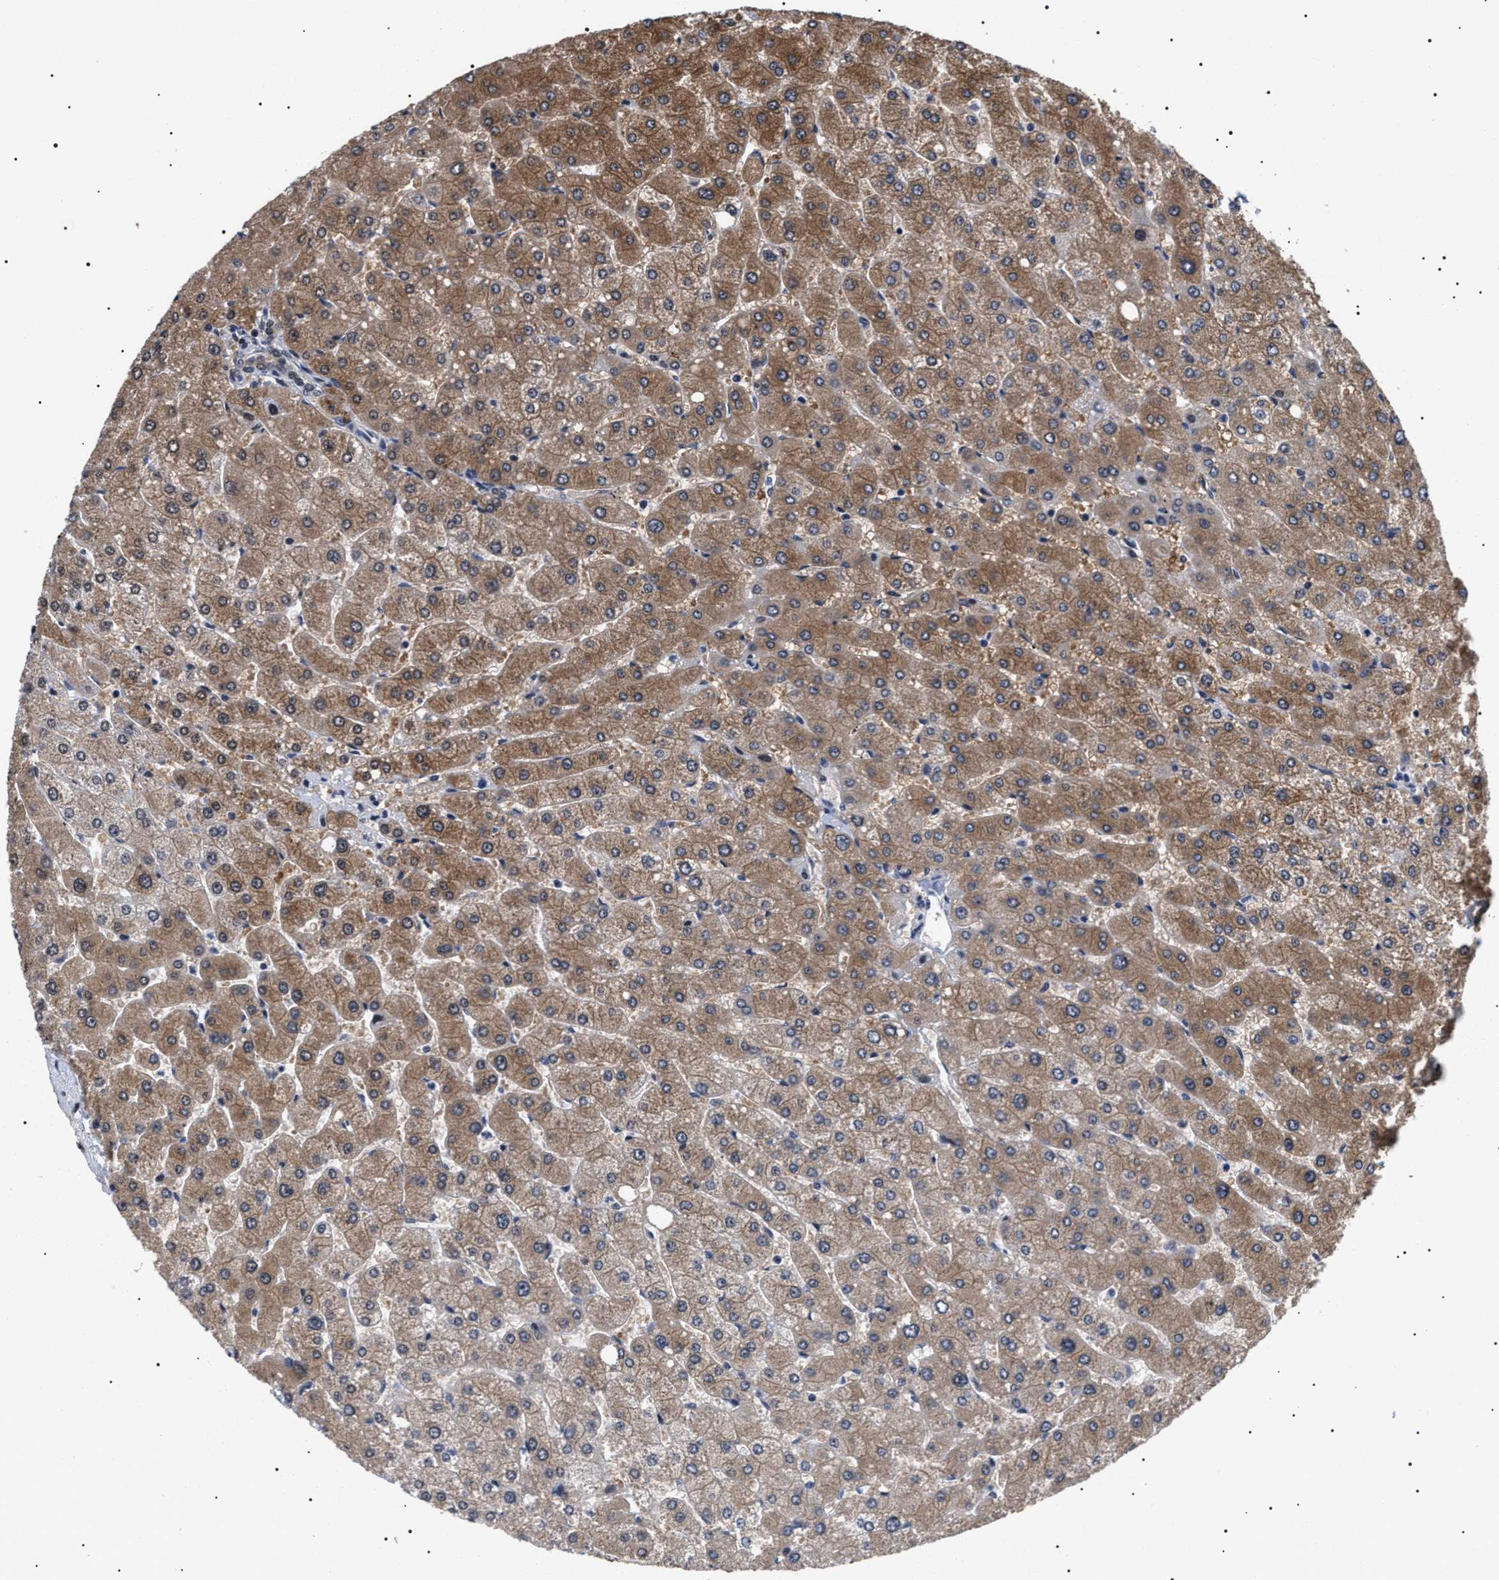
{"staining": {"intensity": "weak", "quantity": ">75%", "location": "cytoplasmic/membranous"}, "tissue": "liver", "cell_type": "Cholangiocytes", "image_type": "normal", "snomed": [{"axis": "morphology", "description": "Normal tissue, NOS"}, {"axis": "topography", "description": "Liver"}], "caption": "A brown stain labels weak cytoplasmic/membranous expression of a protein in cholangiocytes of normal liver.", "gene": "CAAP1", "patient": {"sex": "male", "age": 55}}